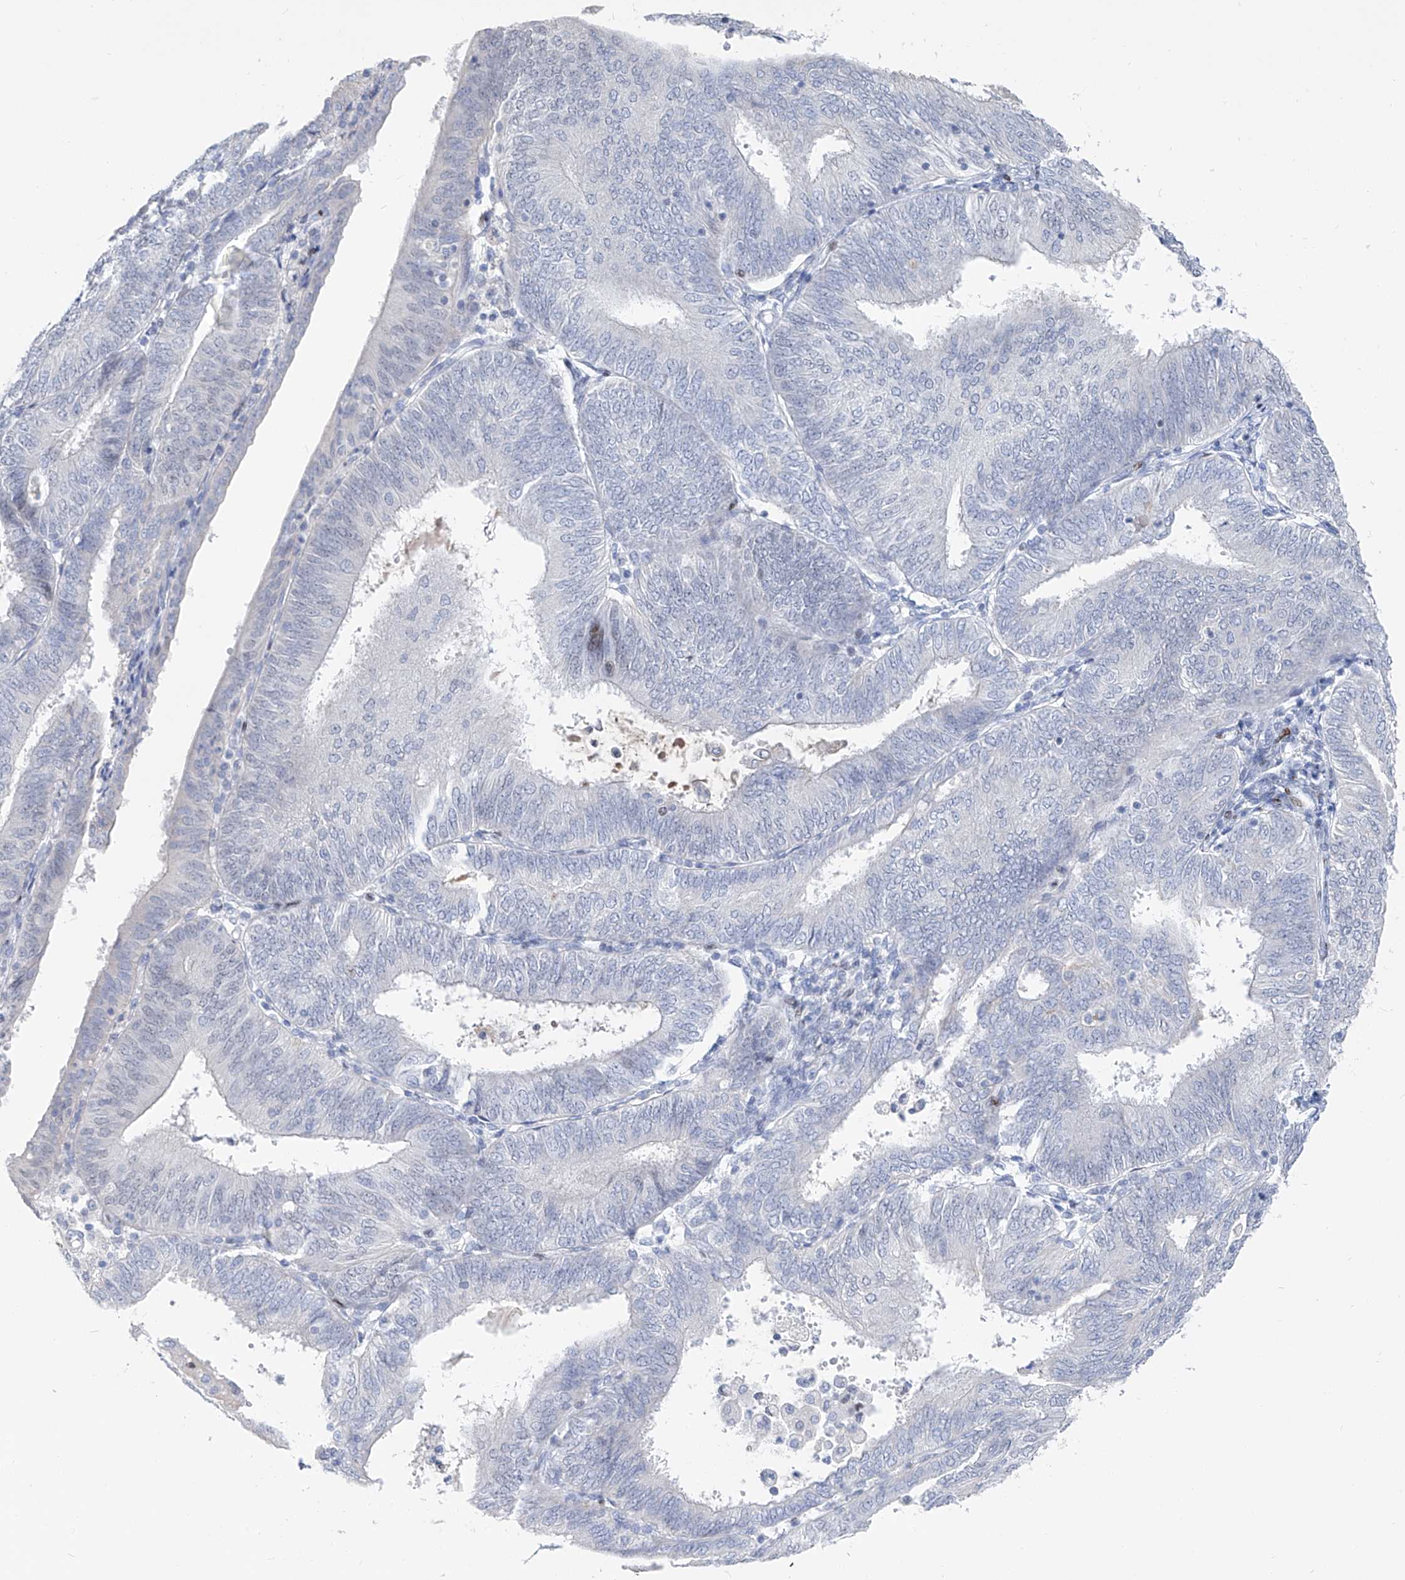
{"staining": {"intensity": "negative", "quantity": "none", "location": "none"}, "tissue": "endometrial cancer", "cell_type": "Tumor cells", "image_type": "cancer", "snomed": [{"axis": "morphology", "description": "Adenocarcinoma, NOS"}, {"axis": "topography", "description": "Endometrium"}], "caption": "Tumor cells are negative for protein expression in human endometrial cancer (adenocarcinoma).", "gene": "FRS3", "patient": {"sex": "female", "age": 58}}